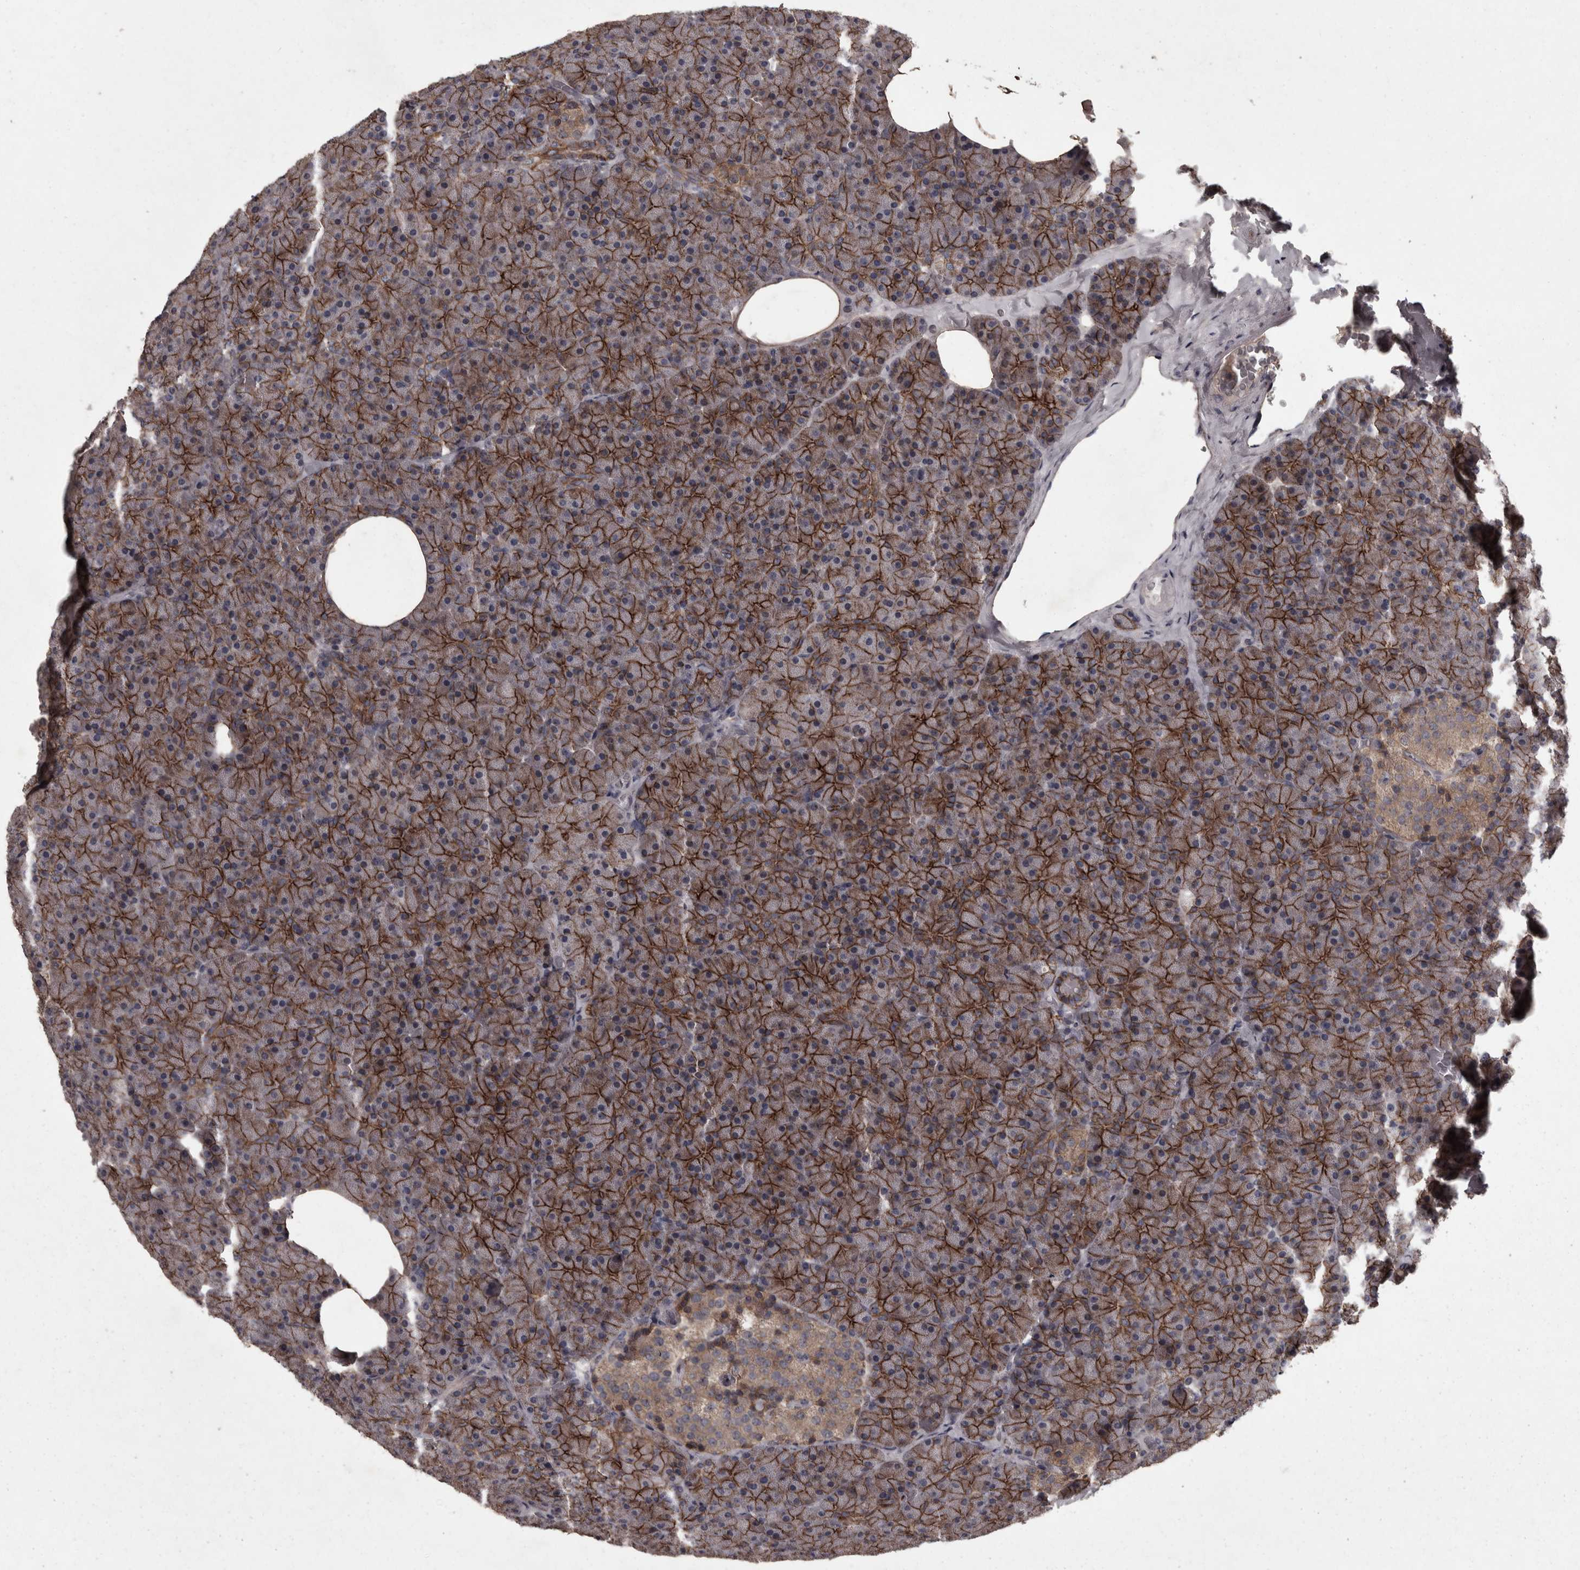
{"staining": {"intensity": "strong", "quantity": "25%-75%", "location": "cytoplasmic/membranous"}, "tissue": "pancreas", "cell_type": "Exocrine glandular cells", "image_type": "normal", "snomed": [{"axis": "morphology", "description": "Normal tissue, NOS"}, {"axis": "morphology", "description": "Carcinoid, malignant, NOS"}, {"axis": "topography", "description": "Pancreas"}], "caption": "Immunohistochemistry (IHC) staining of benign pancreas, which demonstrates high levels of strong cytoplasmic/membranous positivity in approximately 25%-75% of exocrine glandular cells indicating strong cytoplasmic/membranous protein staining. The staining was performed using DAB (brown) for protein detection and nuclei were counterstained in hematoxylin (blue).", "gene": "PCDH17", "patient": {"sex": "female", "age": 35}}